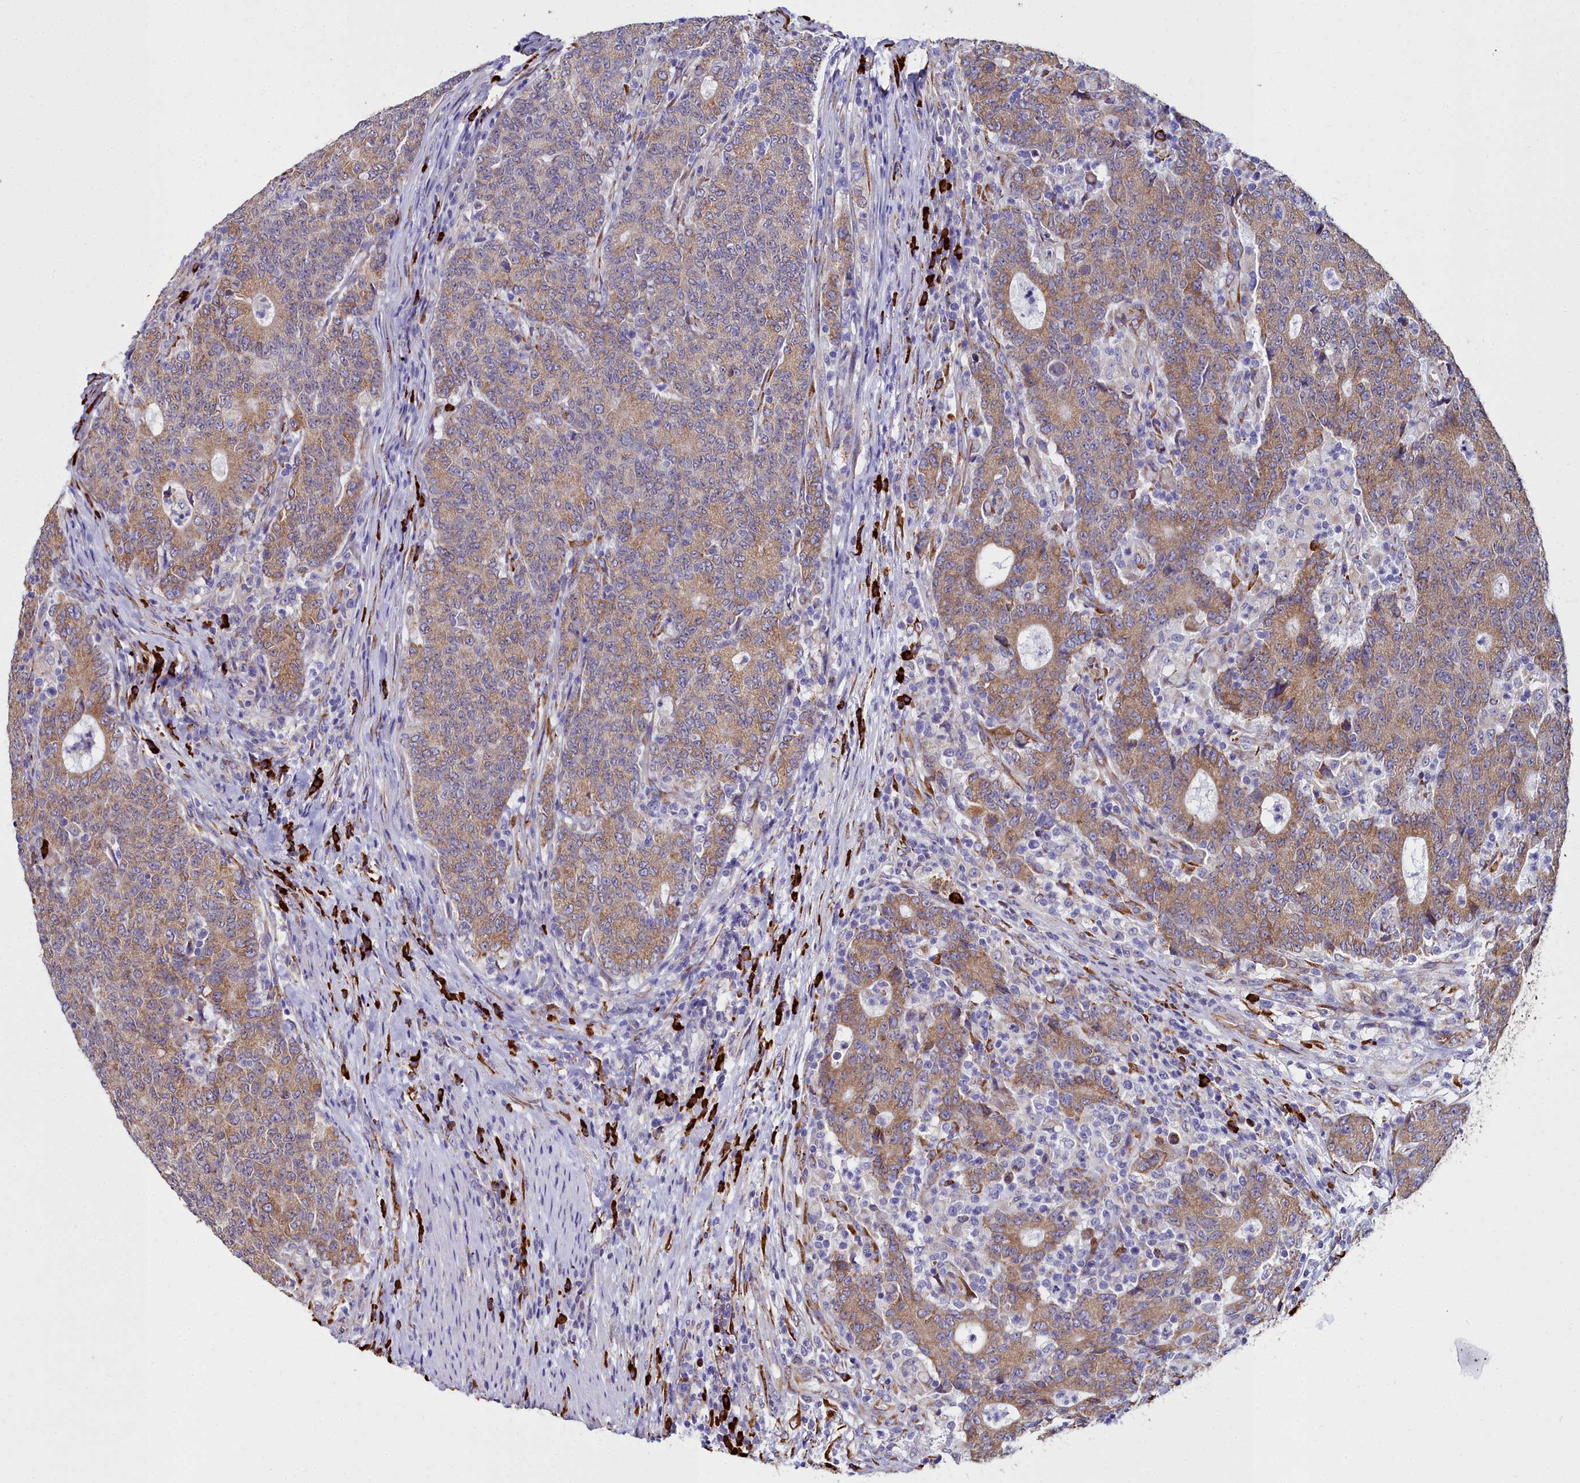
{"staining": {"intensity": "moderate", "quantity": ">75%", "location": "cytoplasmic/membranous"}, "tissue": "colorectal cancer", "cell_type": "Tumor cells", "image_type": "cancer", "snomed": [{"axis": "morphology", "description": "Adenocarcinoma, NOS"}, {"axis": "topography", "description": "Colon"}], "caption": "High-magnification brightfield microscopy of colorectal cancer (adenocarcinoma) stained with DAB (brown) and counterstained with hematoxylin (blue). tumor cells exhibit moderate cytoplasmic/membranous positivity is appreciated in approximately>75% of cells.", "gene": "TXNDC5", "patient": {"sex": "female", "age": 75}}